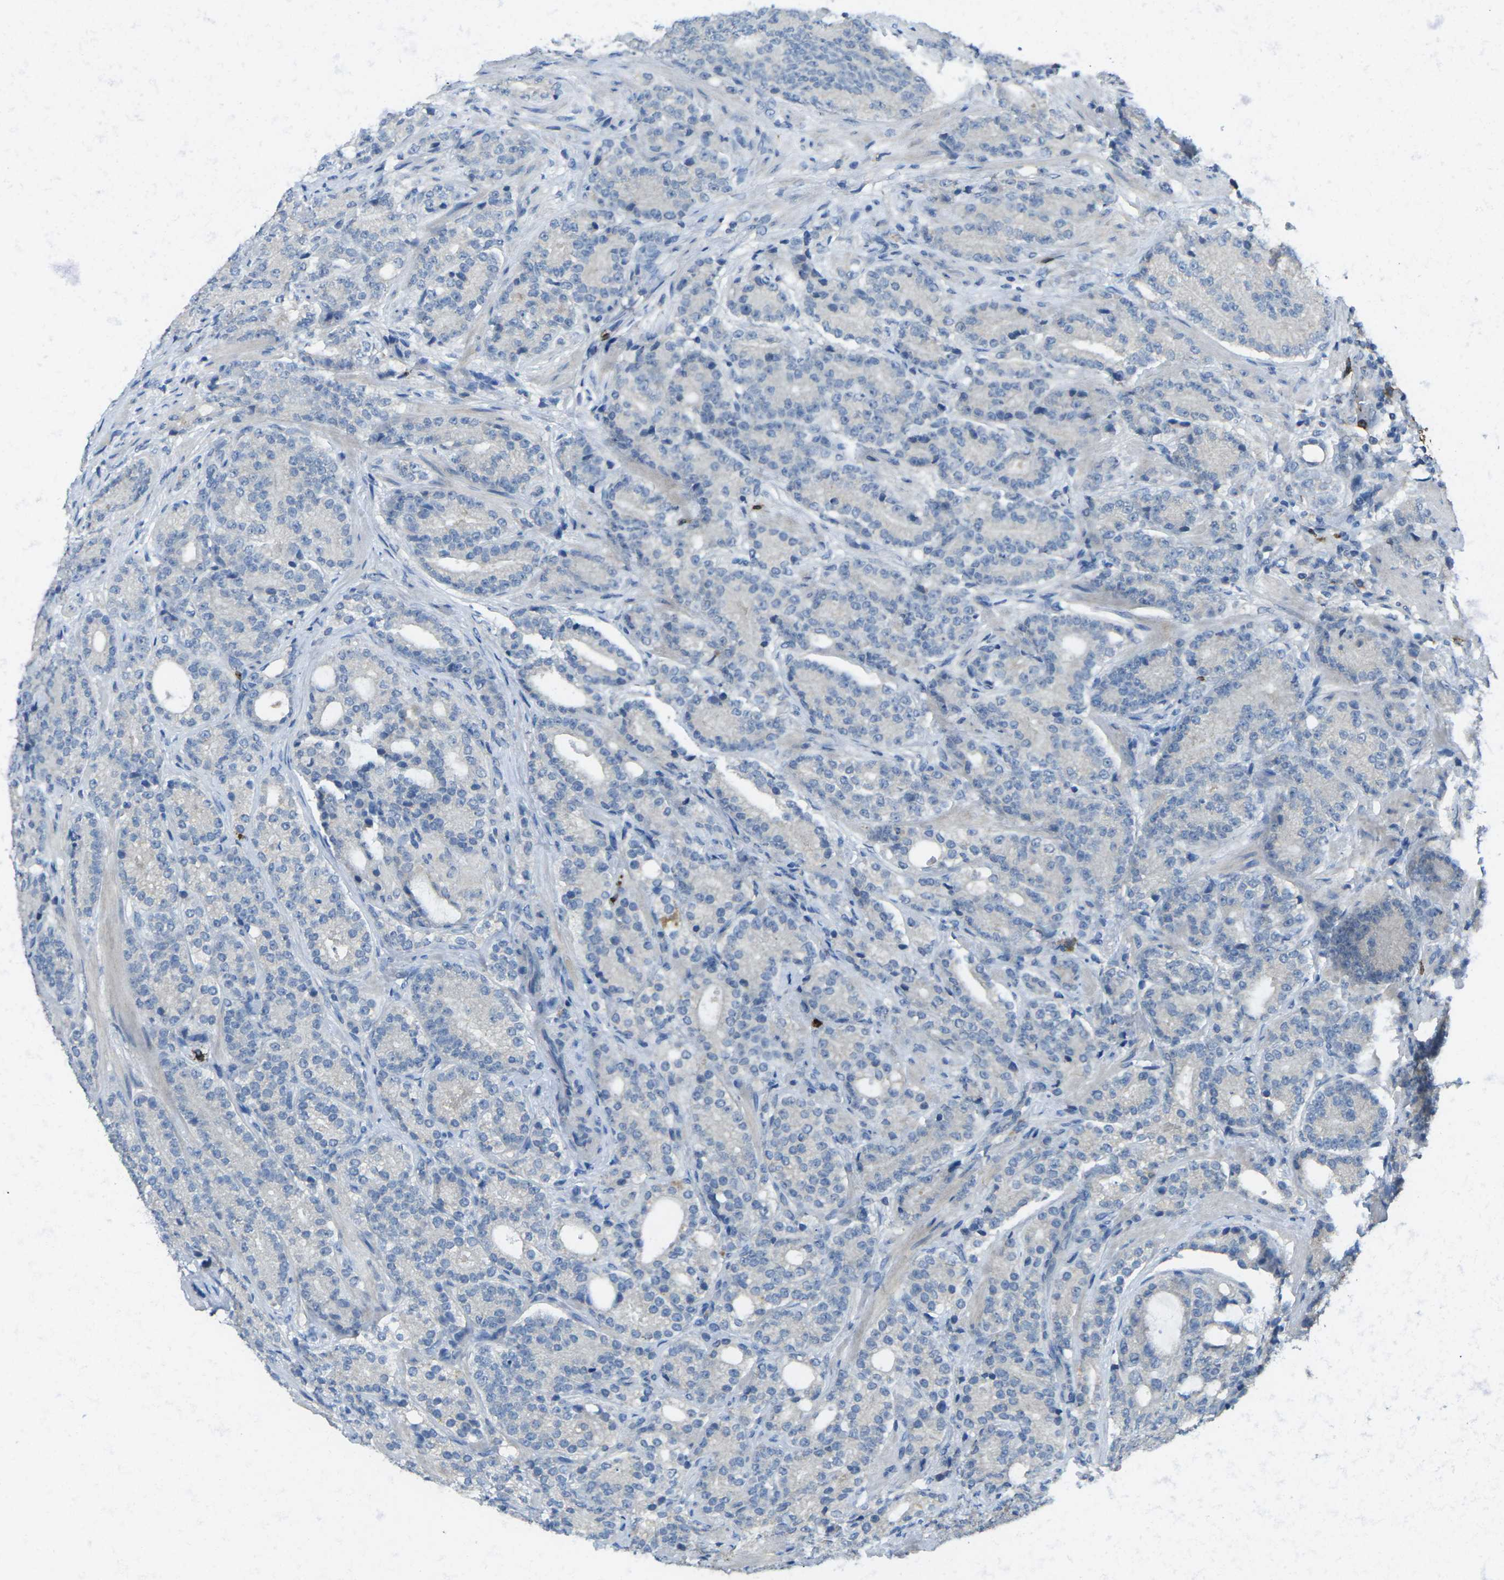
{"staining": {"intensity": "negative", "quantity": "none", "location": "none"}, "tissue": "prostate cancer", "cell_type": "Tumor cells", "image_type": "cancer", "snomed": [{"axis": "morphology", "description": "Adenocarcinoma, High grade"}, {"axis": "topography", "description": "Prostate"}], "caption": "Immunohistochemical staining of human prostate high-grade adenocarcinoma reveals no significant staining in tumor cells.", "gene": "CD19", "patient": {"sex": "male", "age": 61}}